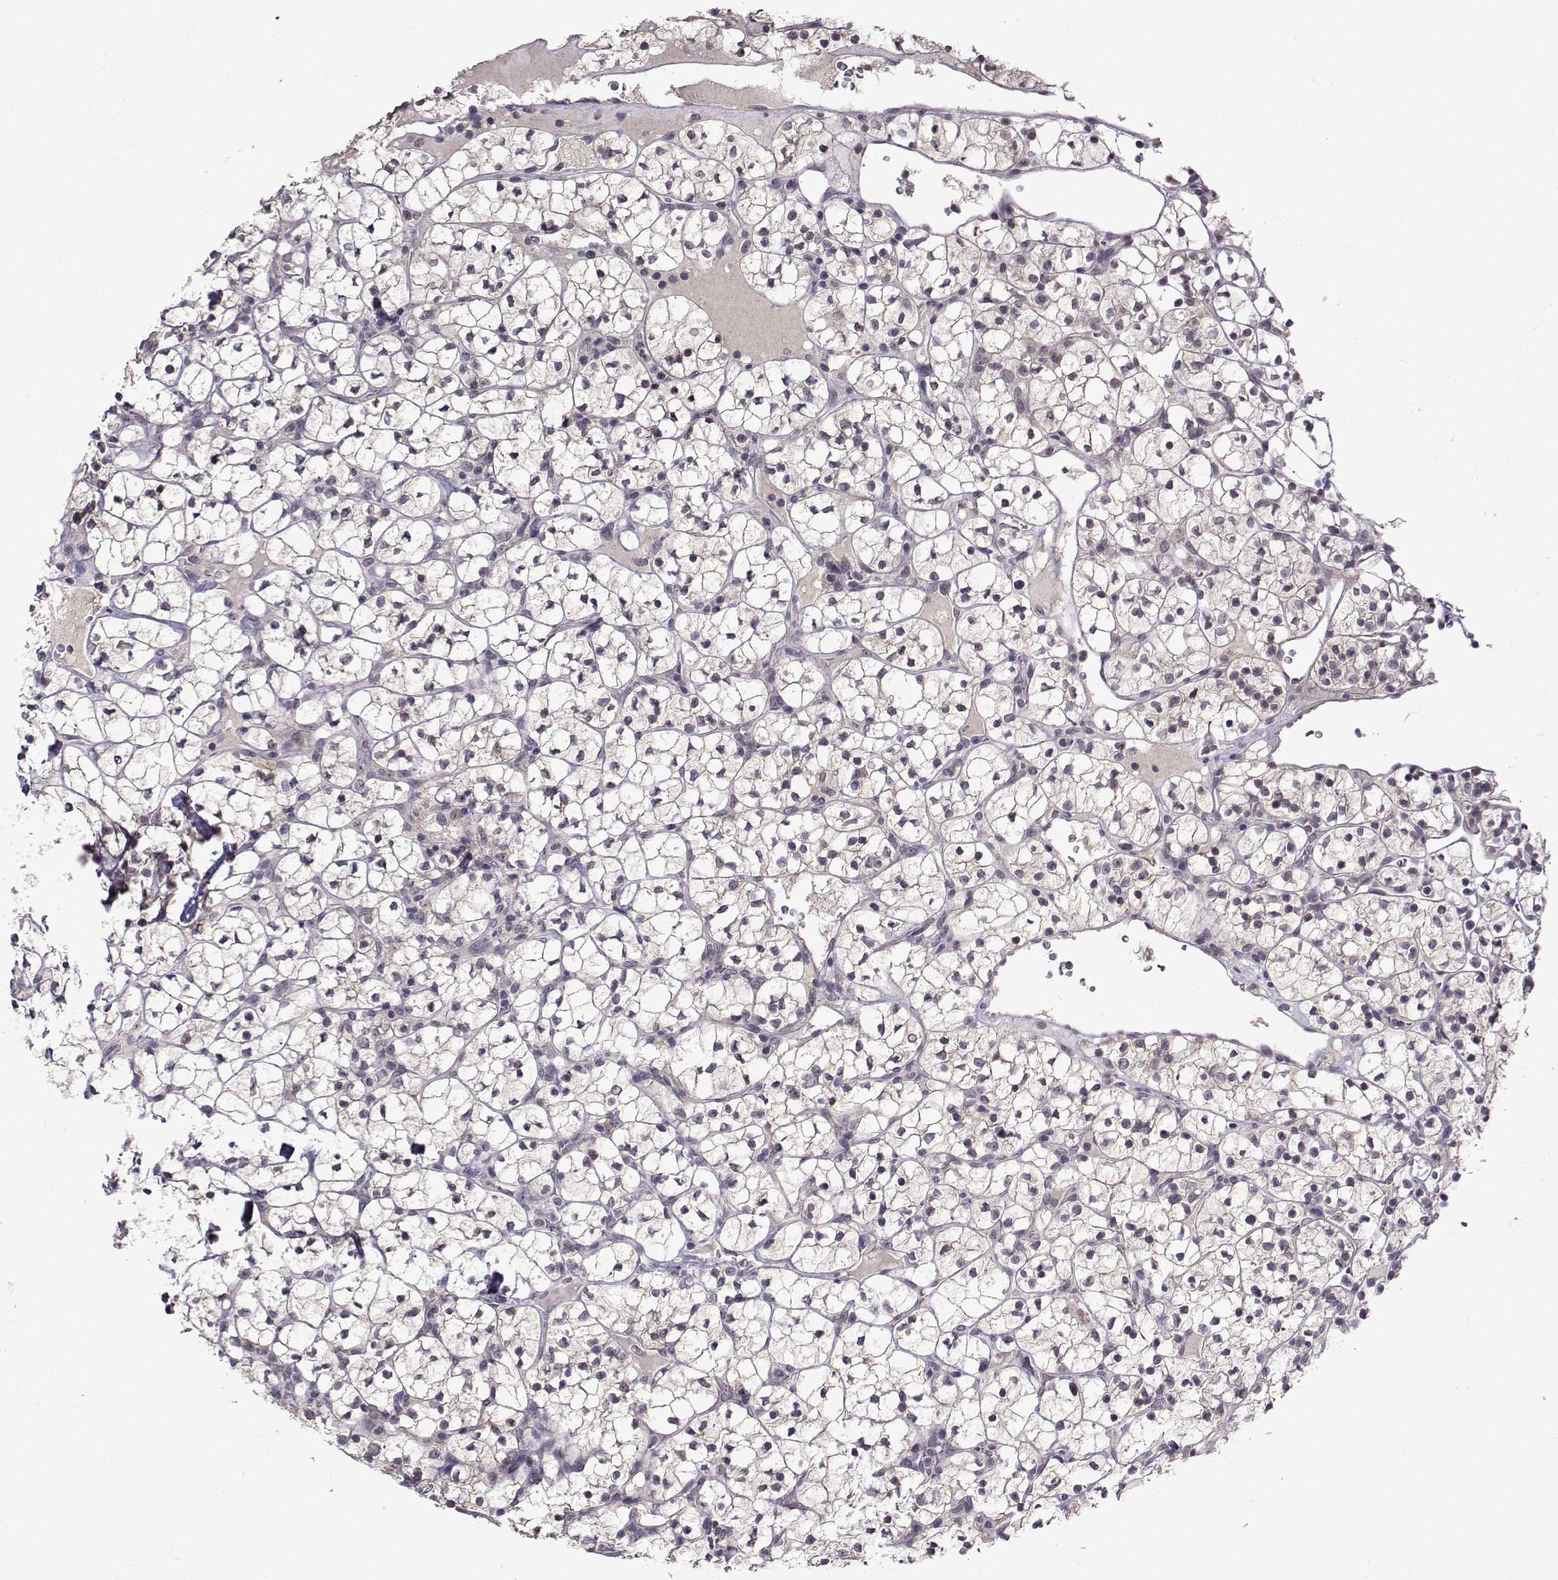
{"staining": {"intensity": "negative", "quantity": "none", "location": "none"}, "tissue": "renal cancer", "cell_type": "Tumor cells", "image_type": "cancer", "snomed": [{"axis": "morphology", "description": "Adenocarcinoma, NOS"}, {"axis": "topography", "description": "Kidney"}], "caption": "DAB (3,3'-diaminobenzidine) immunohistochemical staining of human renal cancer reveals no significant staining in tumor cells.", "gene": "CCL28", "patient": {"sex": "female", "age": 89}}